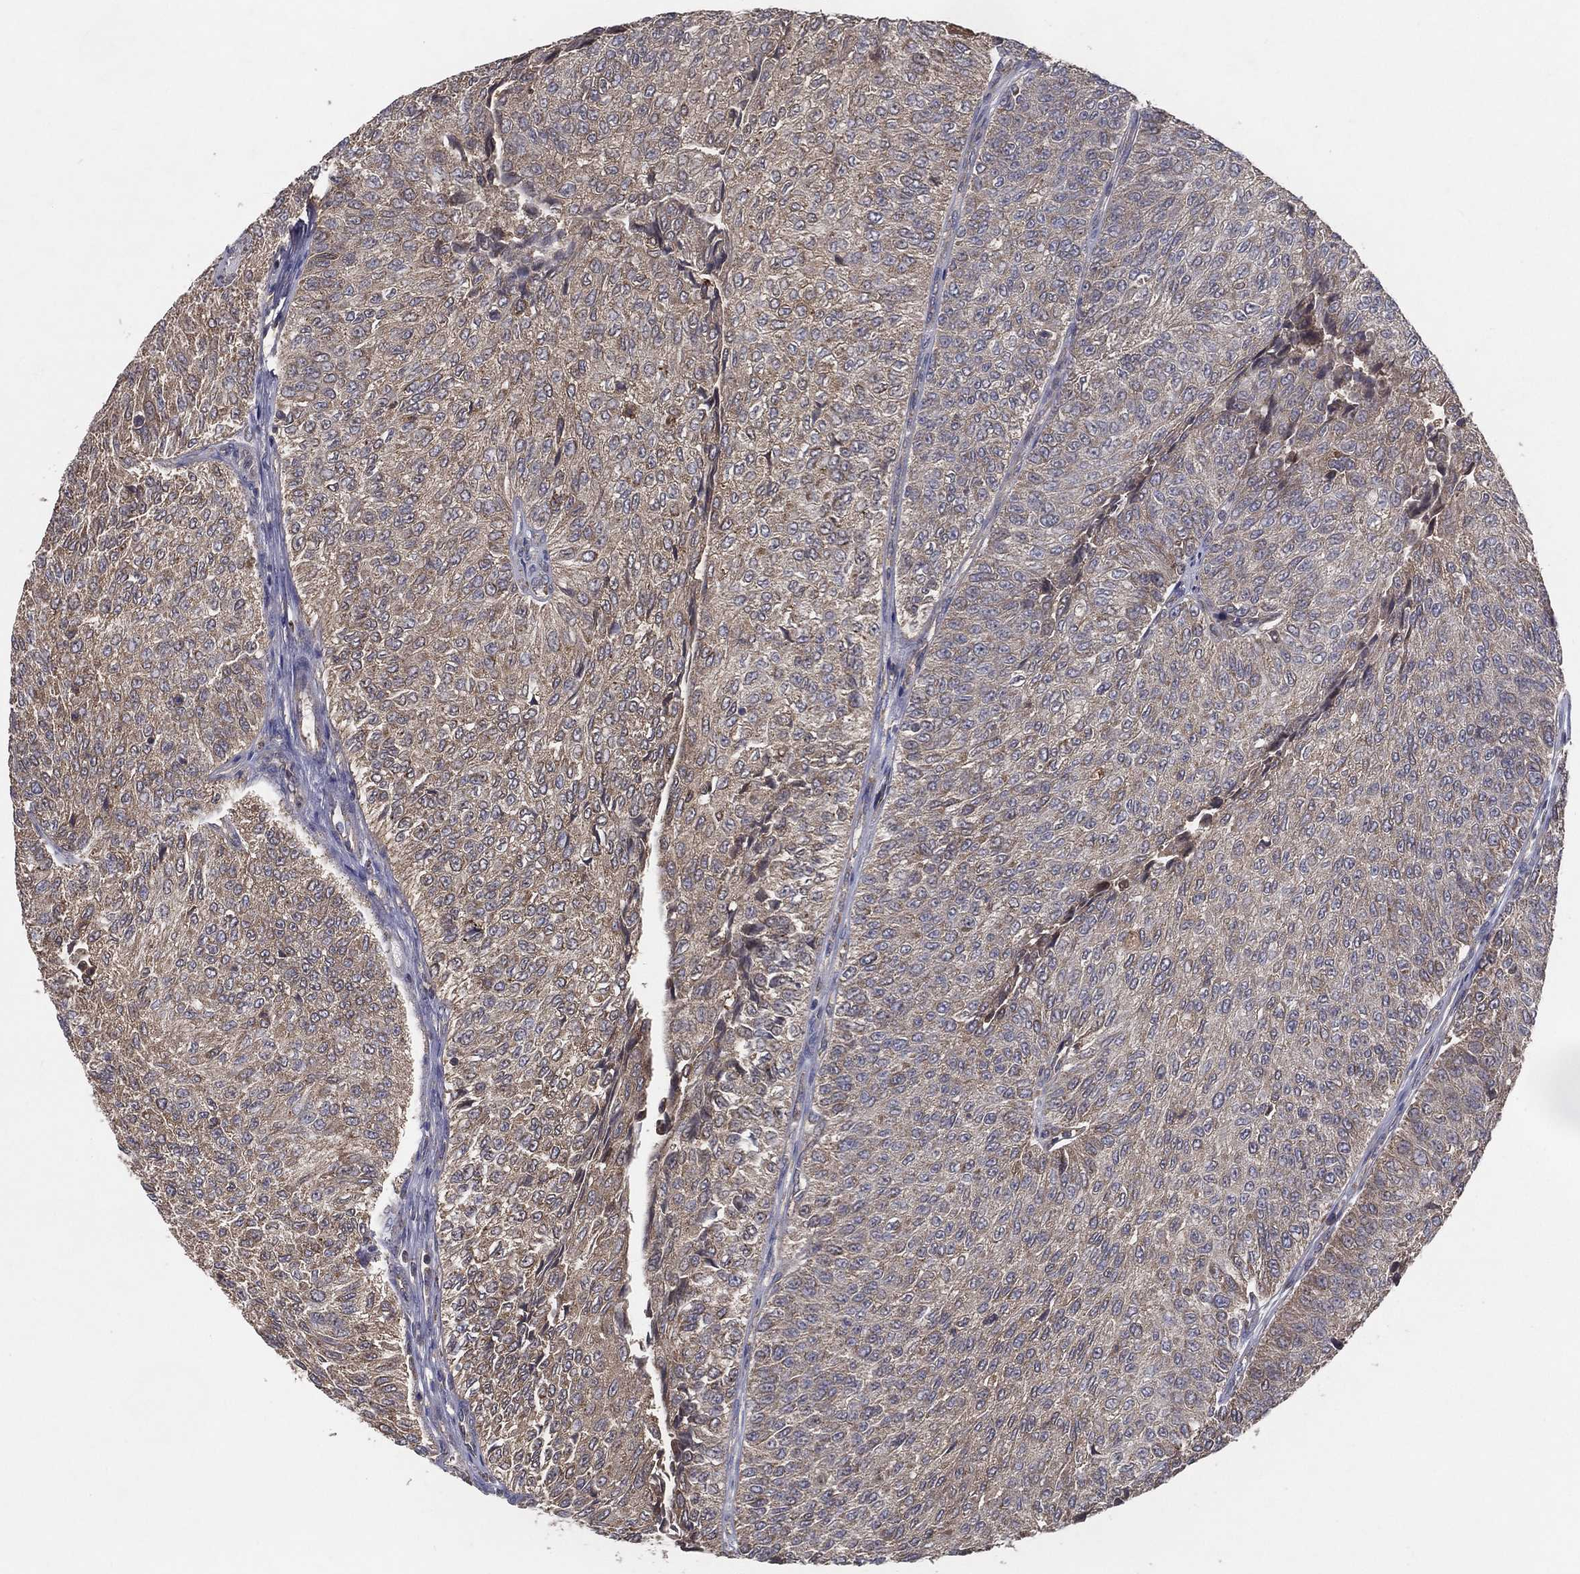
{"staining": {"intensity": "negative", "quantity": "none", "location": "none"}, "tissue": "urothelial cancer", "cell_type": "Tumor cells", "image_type": "cancer", "snomed": [{"axis": "morphology", "description": "Urothelial carcinoma, Low grade"}, {"axis": "topography", "description": "Urinary bladder"}], "caption": "Human urothelial cancer stained for a protein using IHC reveals no staining in tumor cells.", "gene": "MT-ND1", "patient": {"sex": "male", "age": 78}}